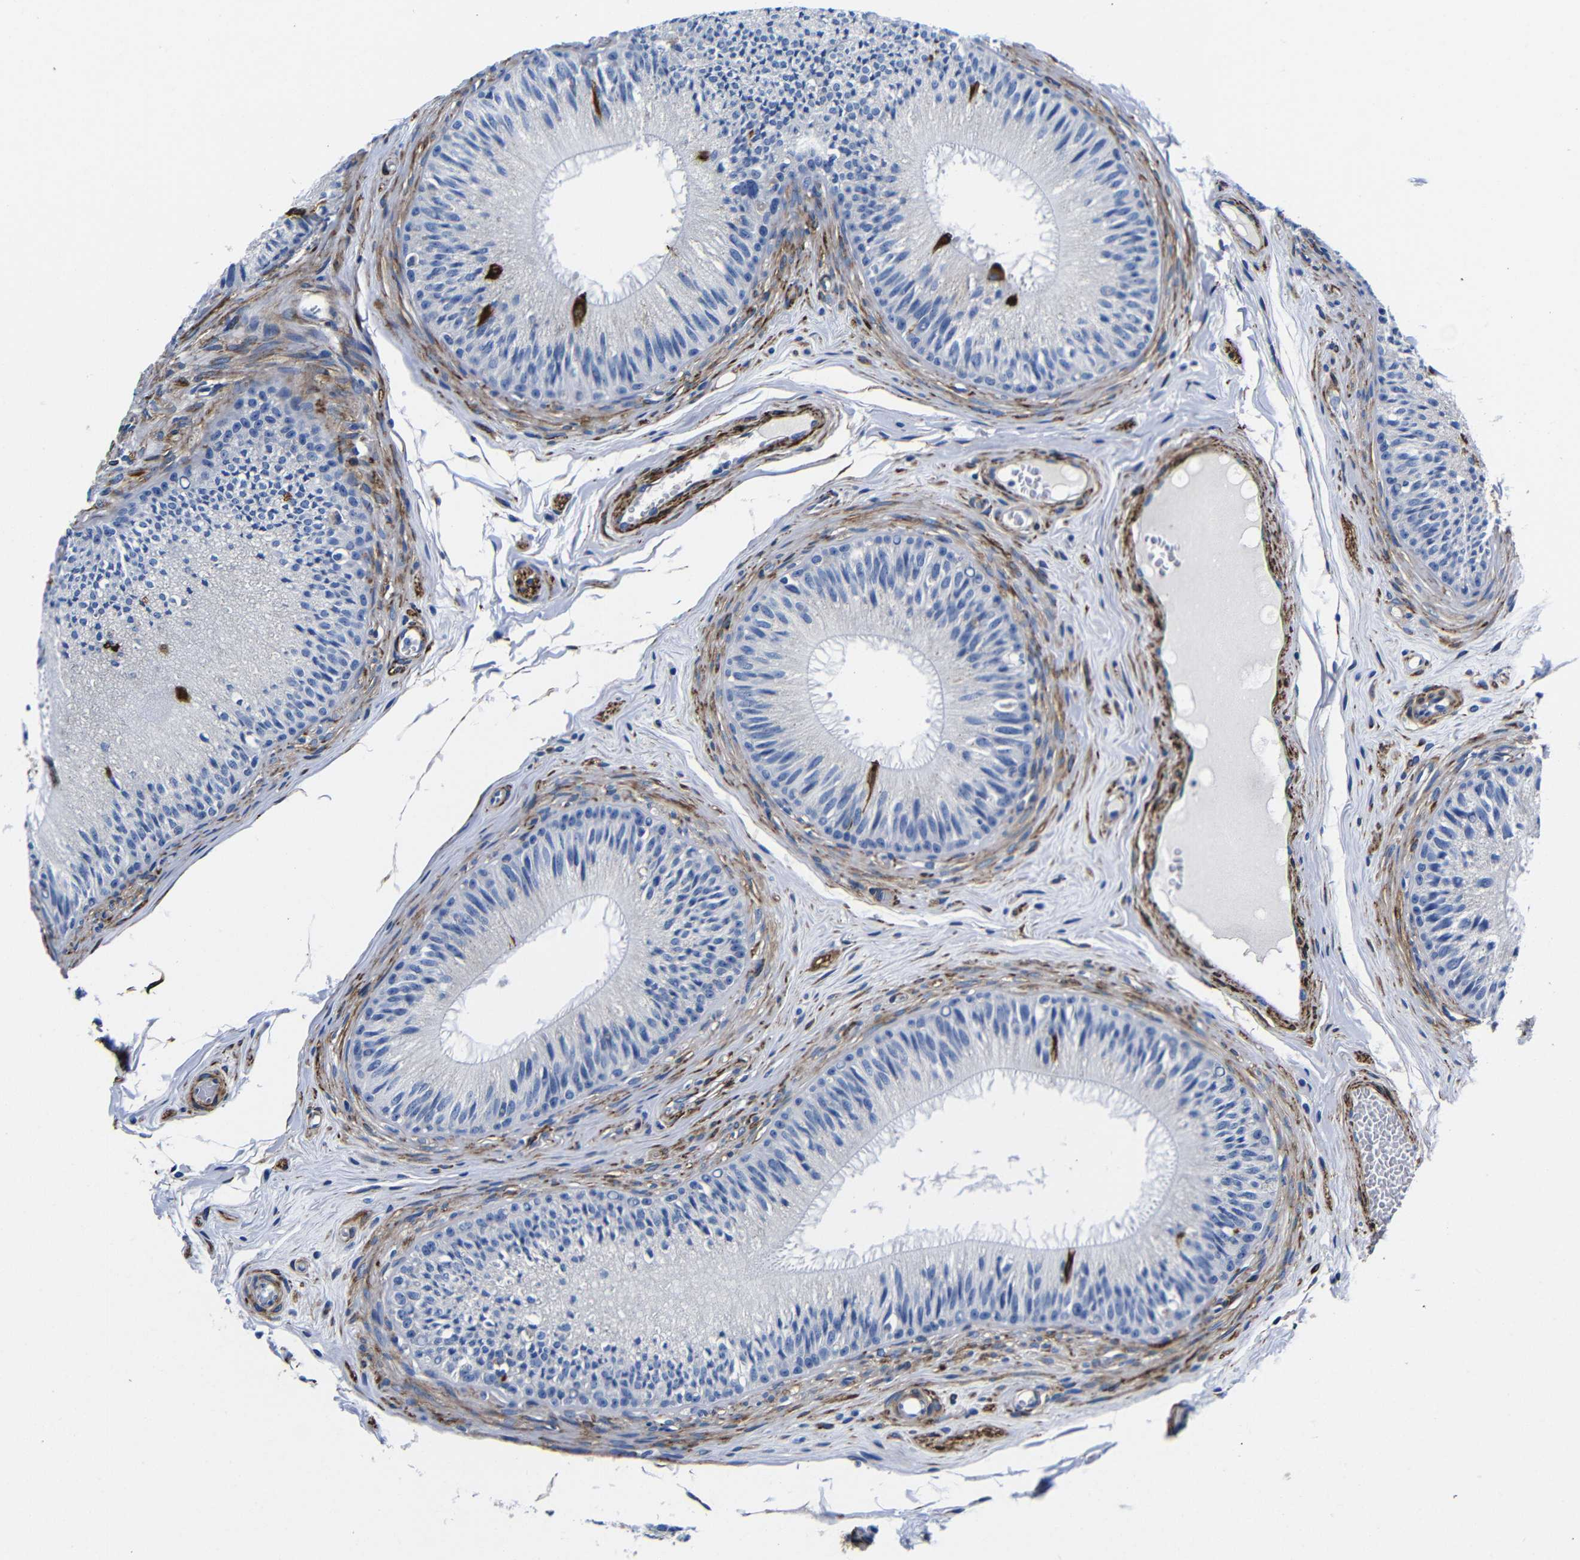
{"staining": {"intensity": "weak", "quantity": "<25%", "location": "cytoplasmic/membranous"}, "tissue": "epididymis", "cell_type": "Glandular cells", "image_type": "normal", "snomed": [{"axis": "morphology", "description": "Normal tissue, NOS"}, {"axis": "topography", "description": "Testis"}, {"axis": "topography", "description": "Epididymis"}], "caption": "An IHC image of normal epididymis is shown. There is no staining in glandular cells of epididymis.", "gene": "LRIG1", "patient": {"sex": "male", "age": 36}}